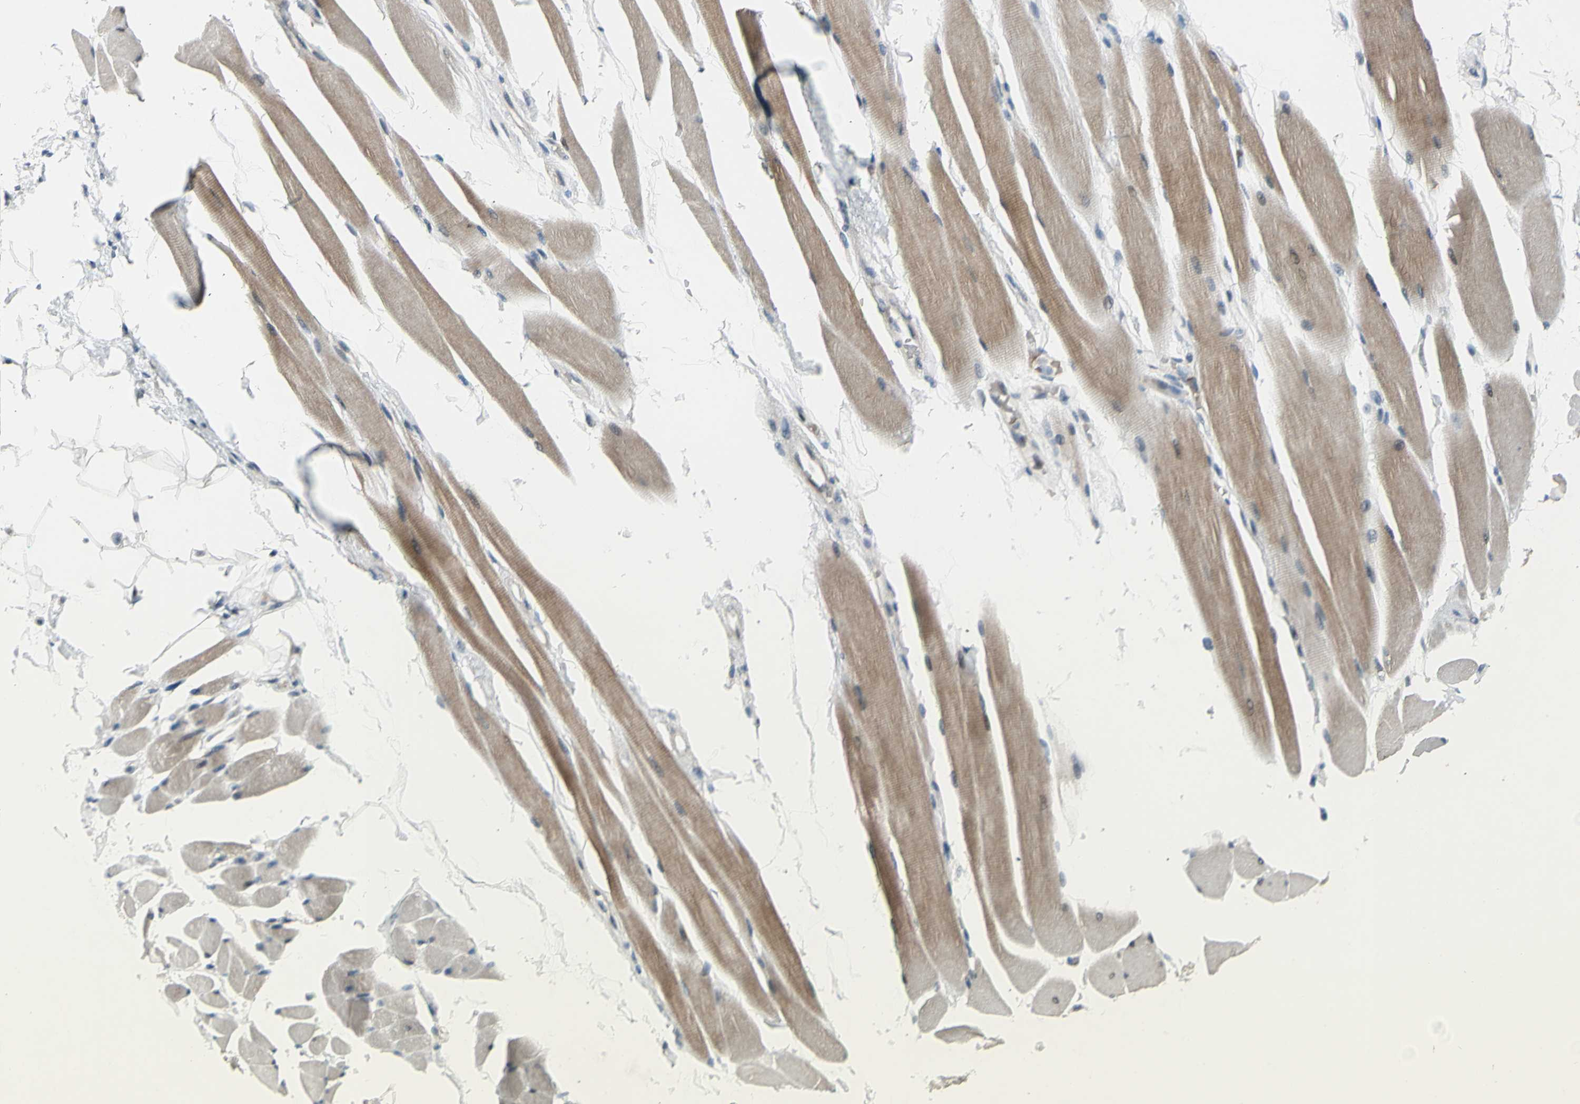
{"staining": {"intensity": "moderate", "quantity": ">75%", "location": "cytoplasmic/membranous"}, "tissue": "skeletal muscle", "cell_type": "Myocytes", "image_type": "normal", "snomed": [{"axis": "morphology", "description": "Normal tissue, NOS"}, {"axis": "topography", "description": "Skeletal muscle"}, {"axis": "topography", "description": "Oral tissue"}, {"axis": "topography", "description": "Peripheral nerve tissue"}], "caption": "This is a histology image of immunohistochemistry (IHC) staining of normal skeletal muscle, which shows moderate positivity in the cytoplasmic/membranous of myocytes.", "gene": "ZNF184", "patient": {"sex": "female", "age": 84}}